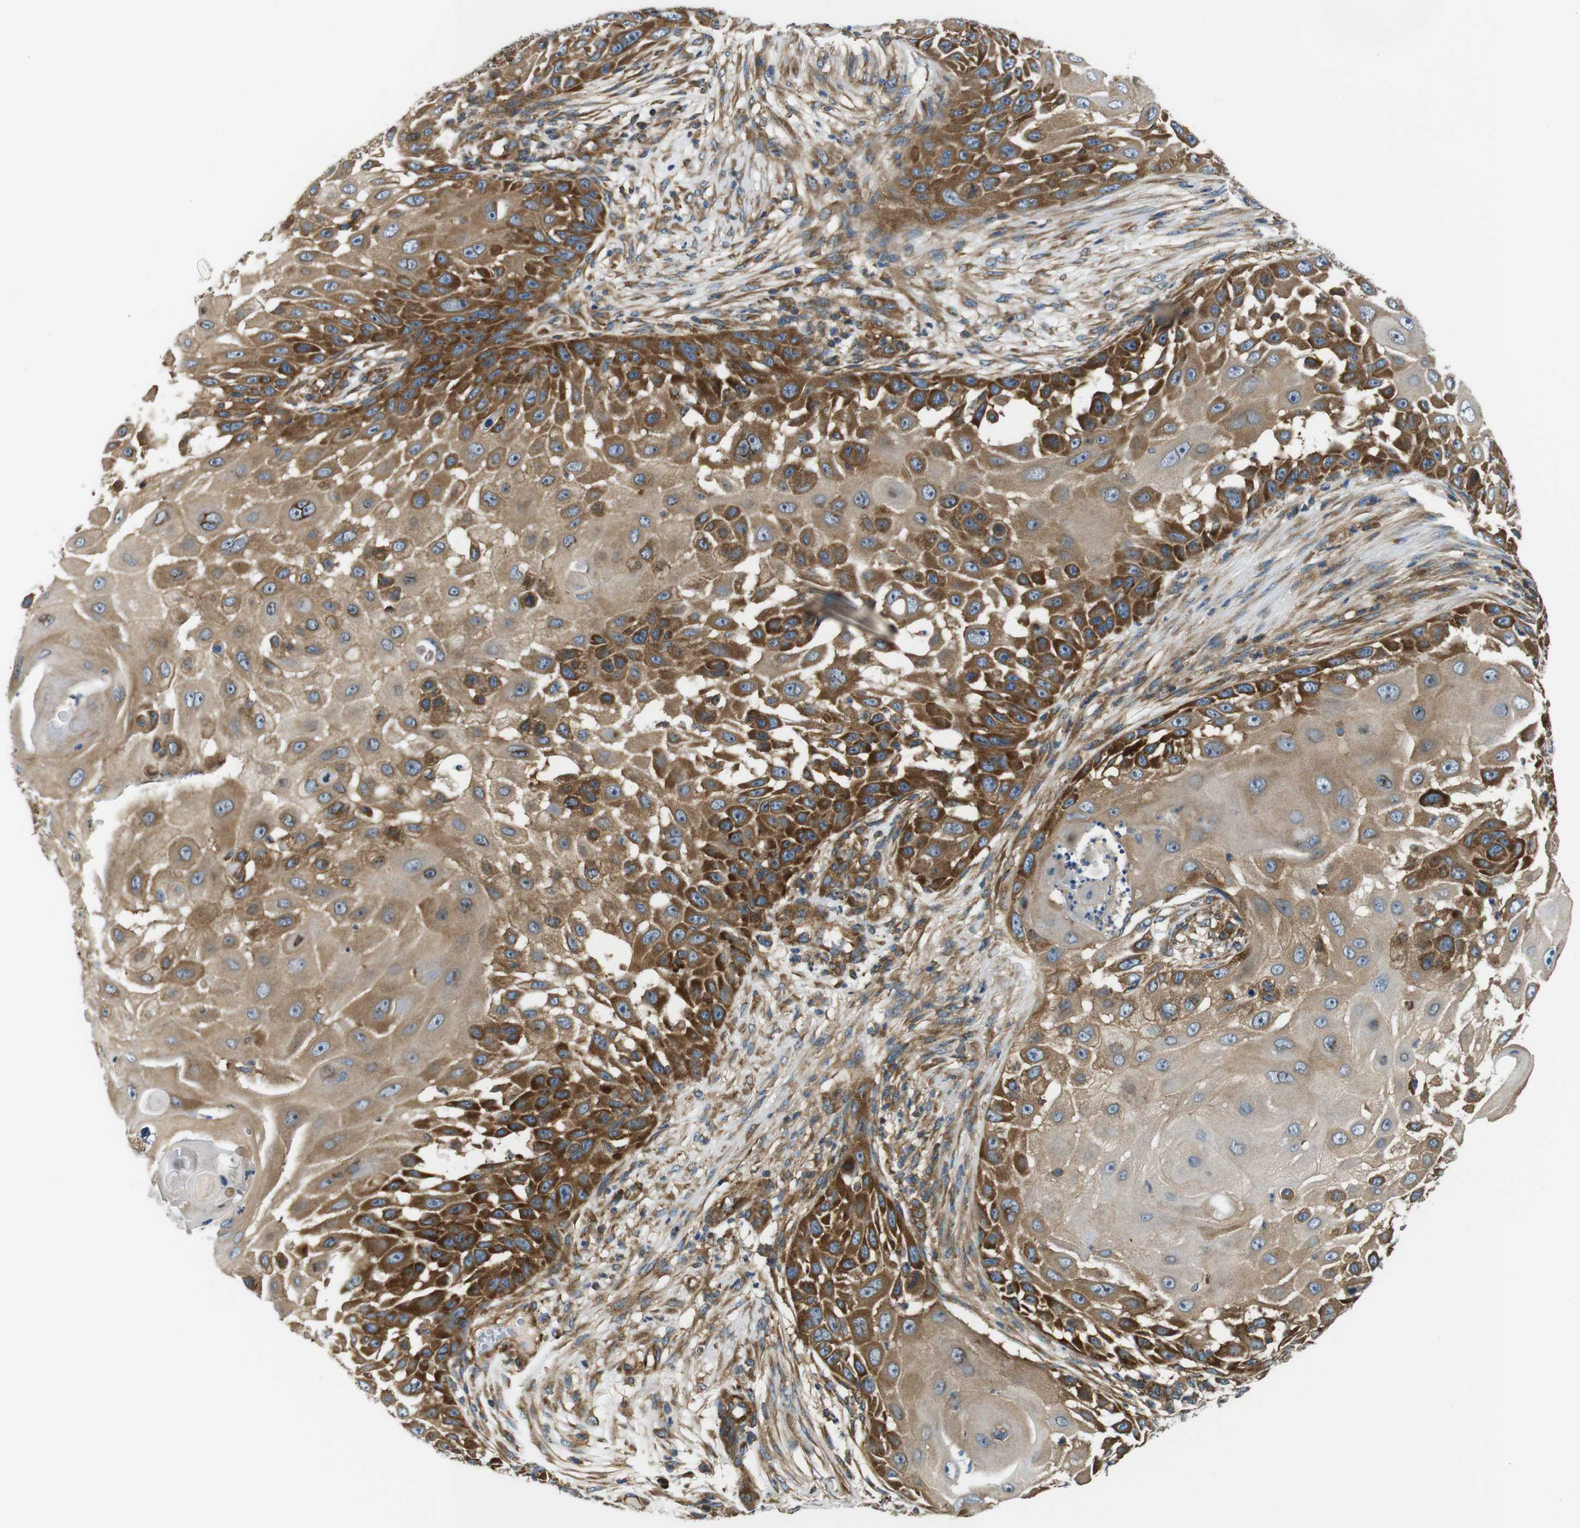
{"staining": {"intensity": "strong", "quantity": "25%-75%", "location": "cytoplasmic/membranous"}, "tissue": "skin cancer", "cell_type": "Tumor cells", "image_type": "cancer", "snomed": [{"axis": "morphology", "description": "Squamous cell carcinoma, NOS"}, {"axis": "topography", "description": "Skin"}], "caption": "A high-resolution image shows immunohistochemistry (IHC) staining of squamous cell carcinoma (skin), which reveals strong cytoplasmic/membranous staining in about 25%-75% of tumor cells.", "gene": "TSC1", "patient": {"sex": "female", "age": 44}}